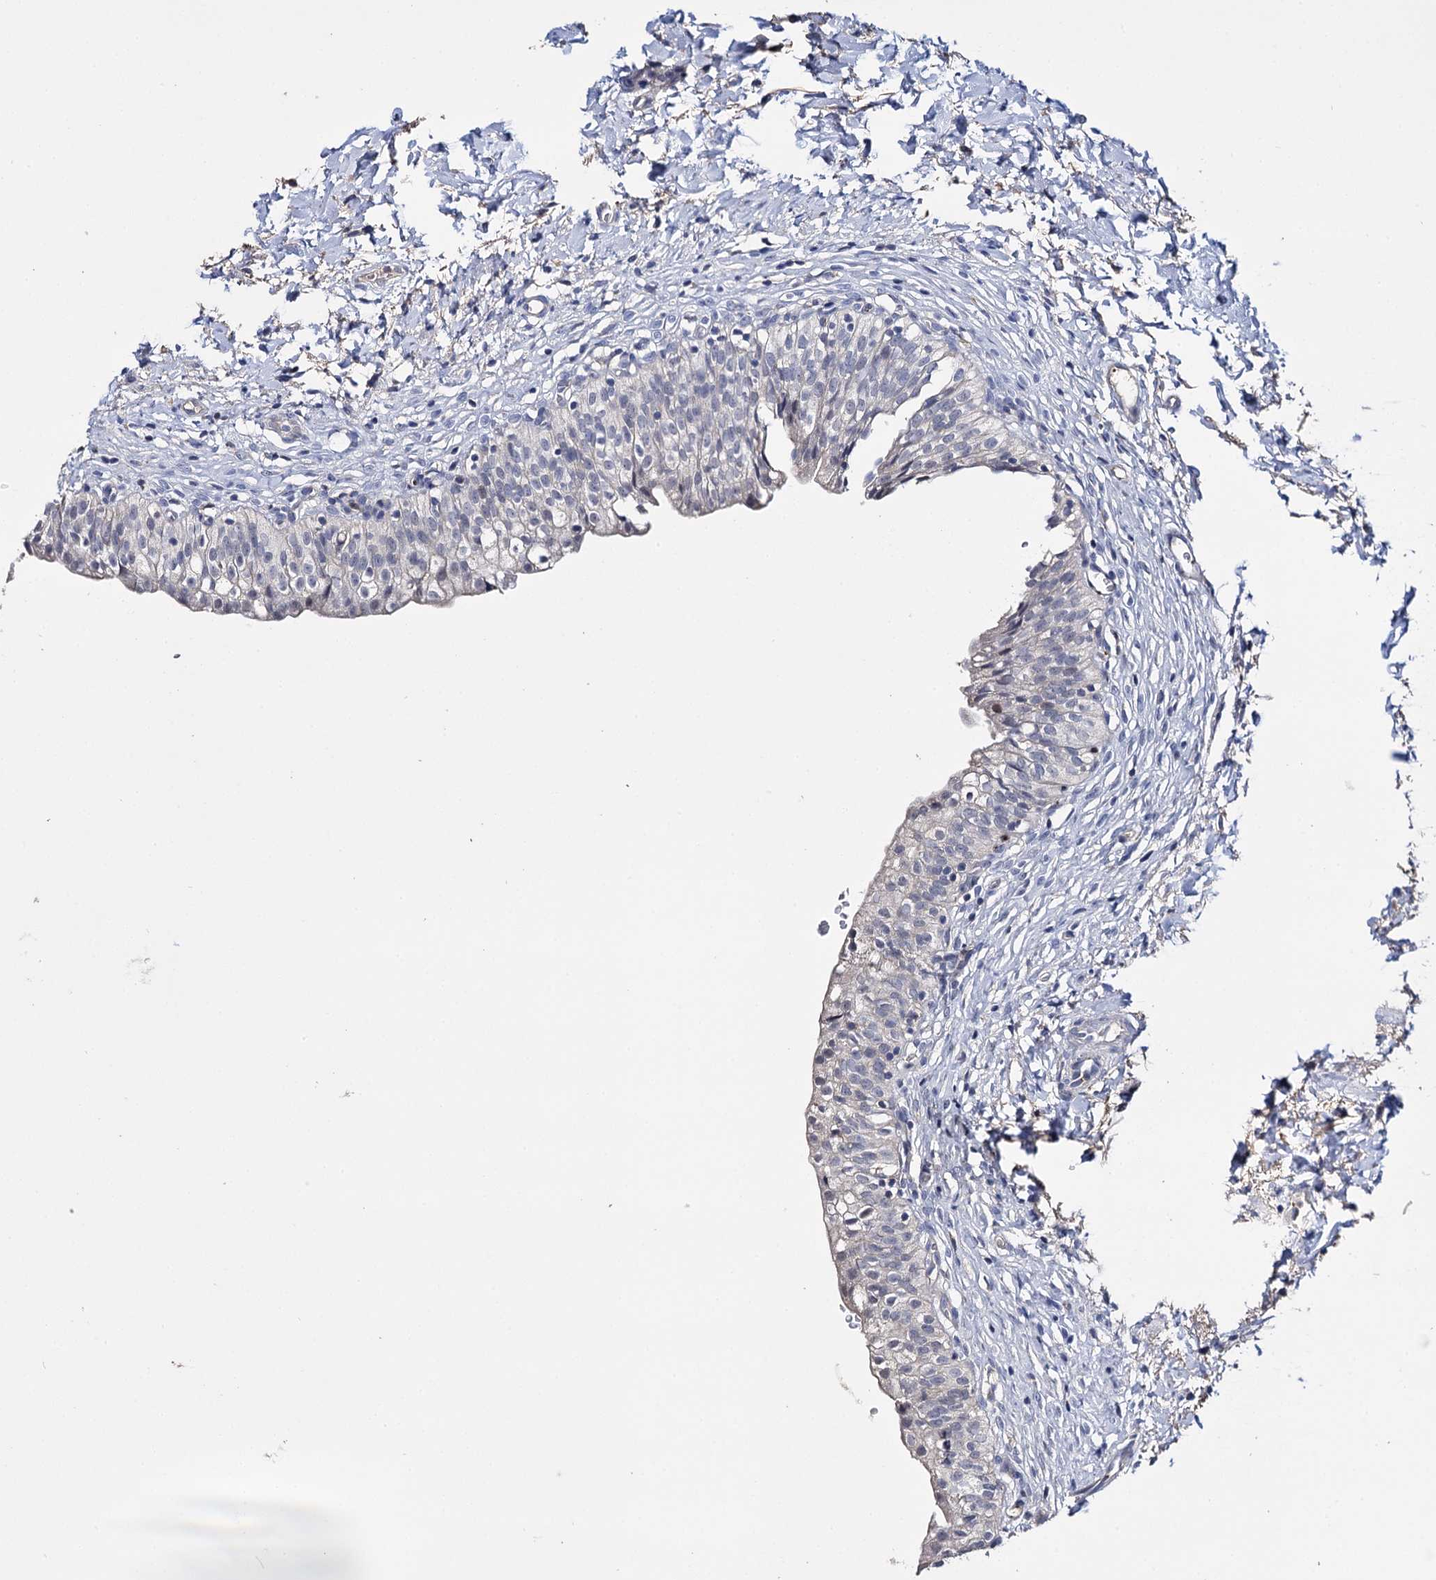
{"staining": {"intensity": "moderate", "quantity": "<25%", "location": "nuclear"}, "tissue": "urinary bladder", "cell_type": "Urothelial cells", "image_type": "normal", "snomed": [{"axis": "morphology", "description": "Normal tissue, NOS"}, {"axis": "topography", "description": "Urinary bladder"}], "caption": "Urinary bladder stained with immunohistochemistry (IHC) exhibits moderate nuclear expression in approximately <25% of urothelial cells.", "gene": "DNAH6", "patient": {"sex": "male", "age": 55}}